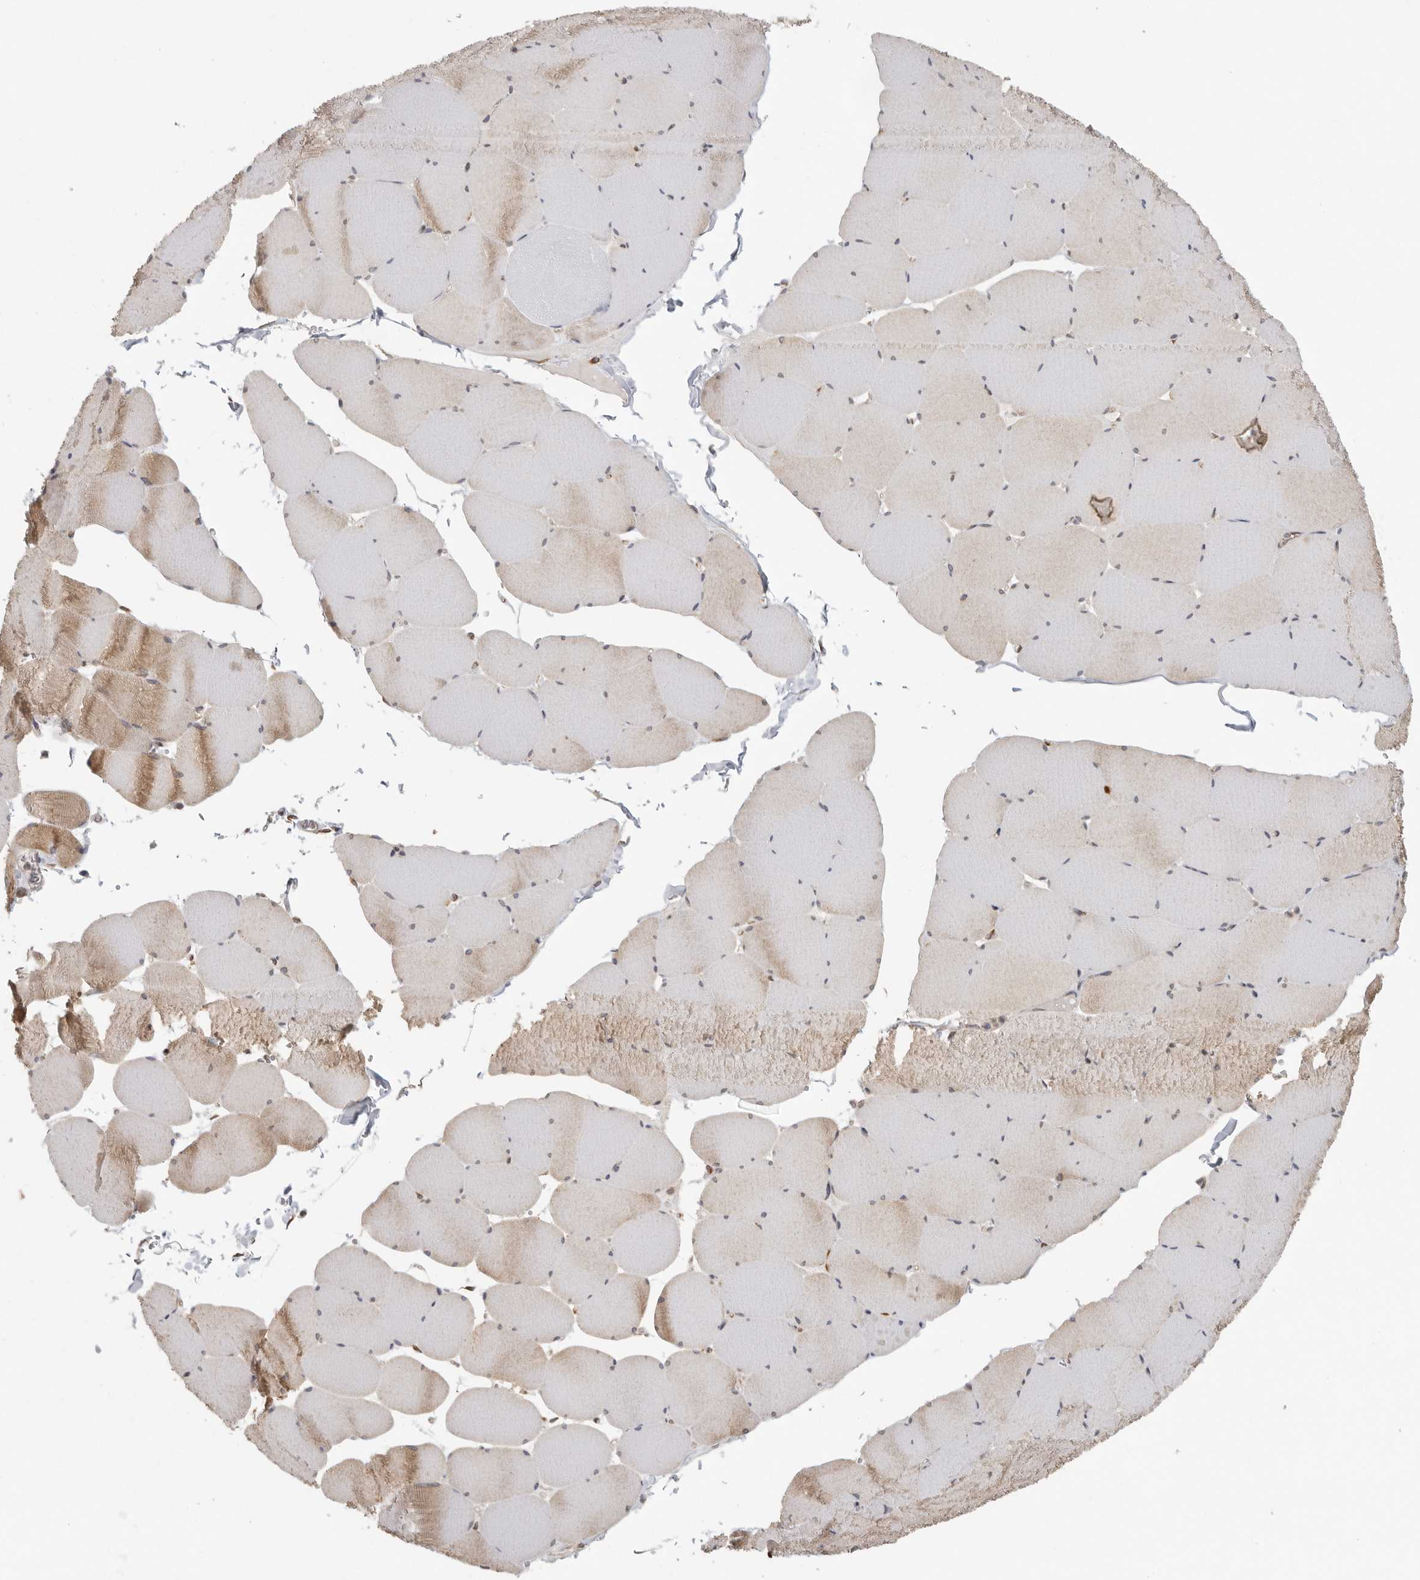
{"staining": {"intensity": "moderate", "quantity": "25%-75%", "location": "cytoplasmic/membranous"}, "tissue": "skeletal muscle", "cell_type": "Myocytes", "image_type": "normal", "snomed": [{"axis": "morphology", "description": "Normal tissue, NOS"}, {"axis": "topography", "description": "Skeletal muscle"}, {"axis": "topography", "description": "Head-Neck"}], "caption": "Skeletal muscle stained with a protein marker shows moderate staining in myocytes.", "gene": "BCAP29", "patient": {"sex": "male", "age": 66}}